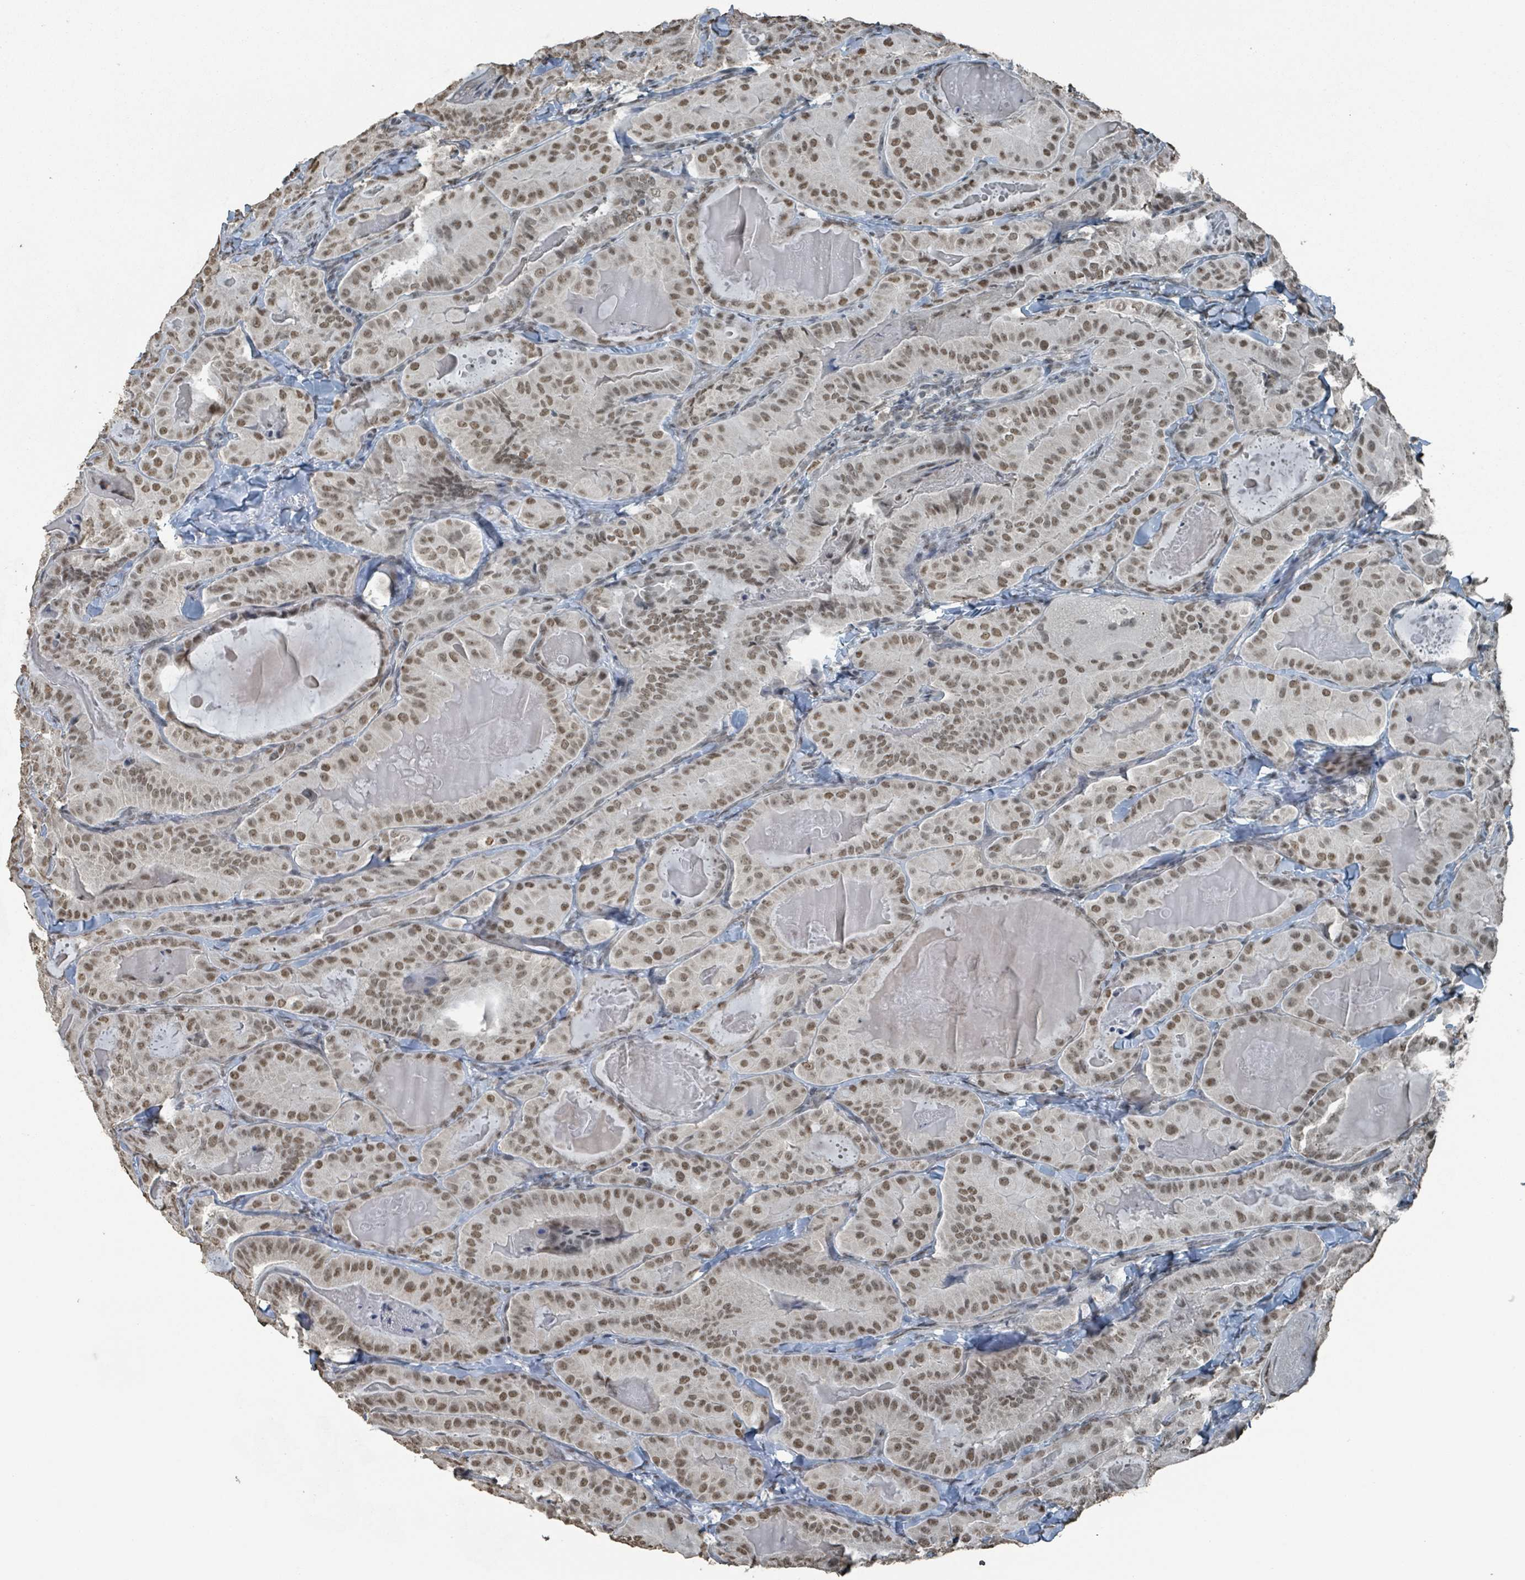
{"staining": {"intensity": "moderate", "quantity": ">75%", "location": "nuclear"}, "tissue": "thyroid cancer", "cell_type": "Tumor cells", "image_type": "cancer", "snomed": [{"axis": "morphology", "description": "Papillary adenocarcinoma, NOS"}, {"axis": "topography", "description": "Thyroid gland"}], "caption": "Moderate nuclear expression is identified in about >75% of tumor cells in thyroid cancer (papillary adenocarcinoma). (Brightfield microscopy of DAB IHC at high magnification).", "gene": "PHIP", "patient": {"sex": "female", "age": 68}}